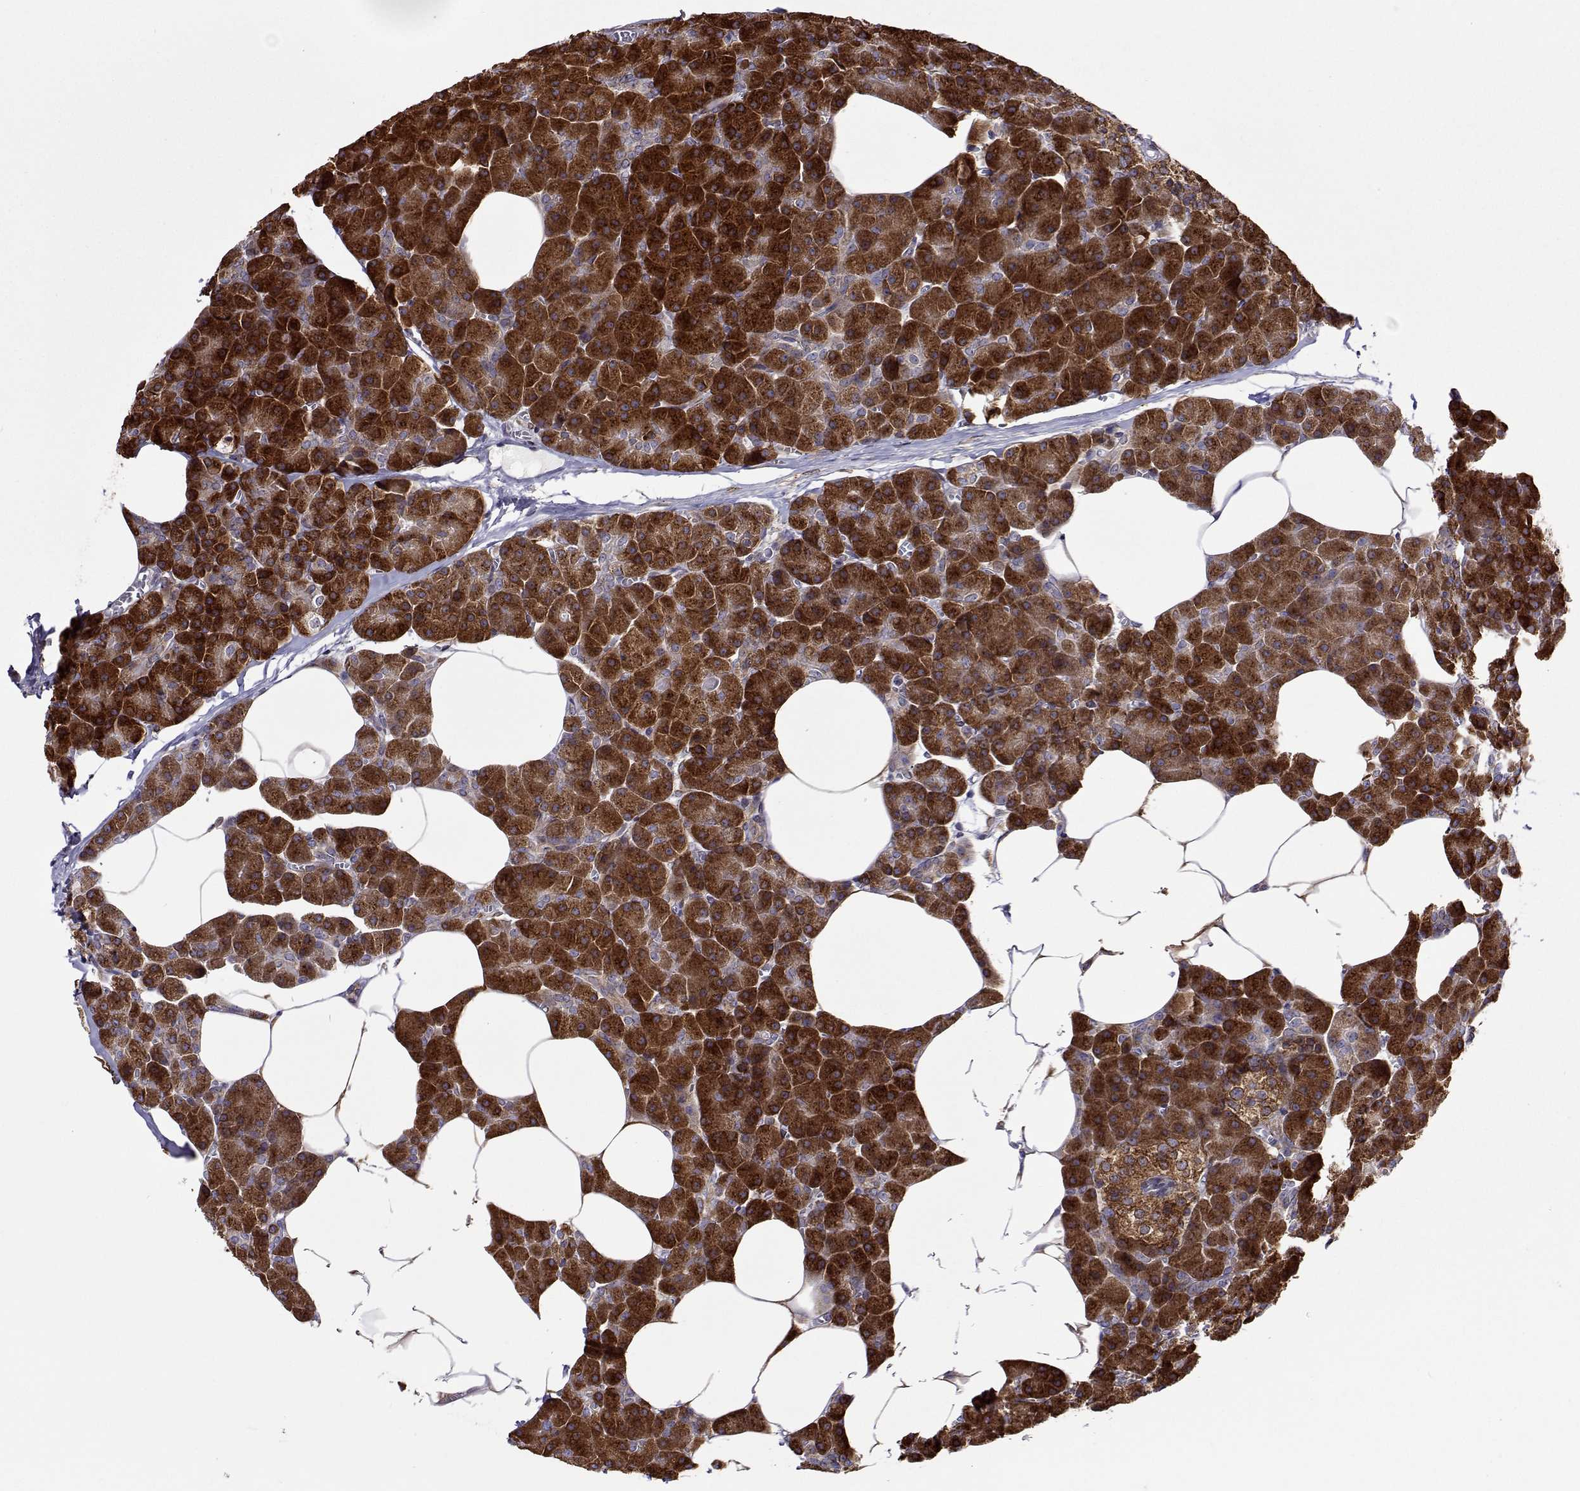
{"staining": {"intensity": "strong", "quantity": ">75%", "location": "cytoplasmic/membranous"}, "tissue": "pancreas", "cell_type": "Exocrine glandular cells", "image_type": "normal", "snomed": [{"axis": "morphology", "description": "Normal tissue, NOS"}, {"axis": "topography", "description": "Pancreas"}], "caption": "This photomicrograph reveals immunohistochemistry staining of benign human pancreas, with high strong cytoplasmic/membranous expression in about >75% of exocrine glandular cells.", "gene": "PGRMC2", "patient": {"sex": "female", "age": 45}}